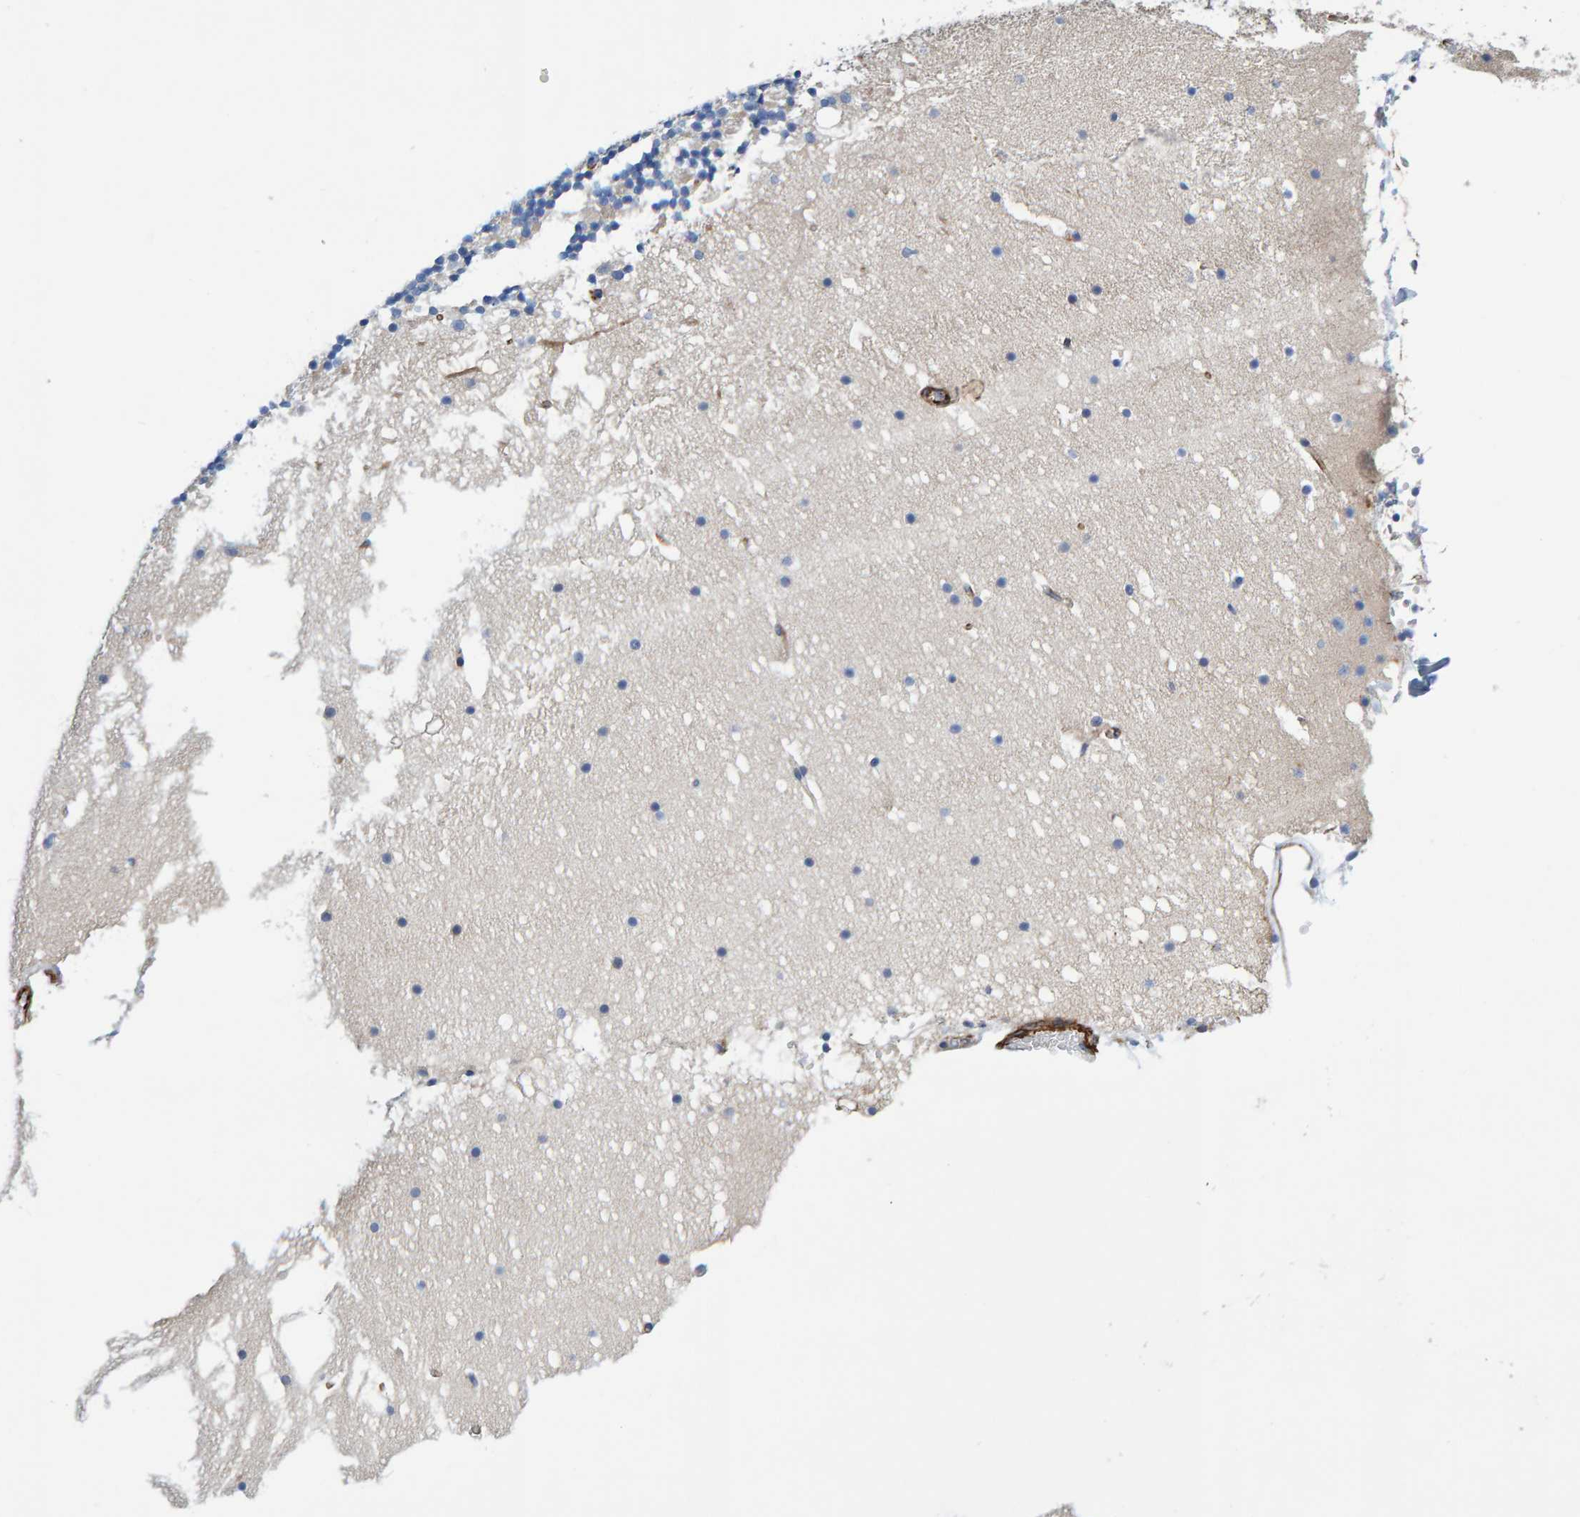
{"staining": {"intensity": "negative", "quantity": "none", "location": "none"}, "tissue": "cerebellum", "cell_type": "Cells in granular layer", "image_type": "normal", "snomed": [{"axis": "morphology", "description": "Normal tissue, NOS"}, {"axis": "topography", "description": "Cerebellum"}], "caption": "The image displays no significant expression in cells in granular layer of cerebellum. The staining was performed using DAB (3,3'-diaminobenzidine) to visualize the protein expression in brown, while the nuclei were stained in blue with hematoxylin (Magnification: 20x).", "gene": "POLG2", "patient": {"sex": "male", "age": 57}}